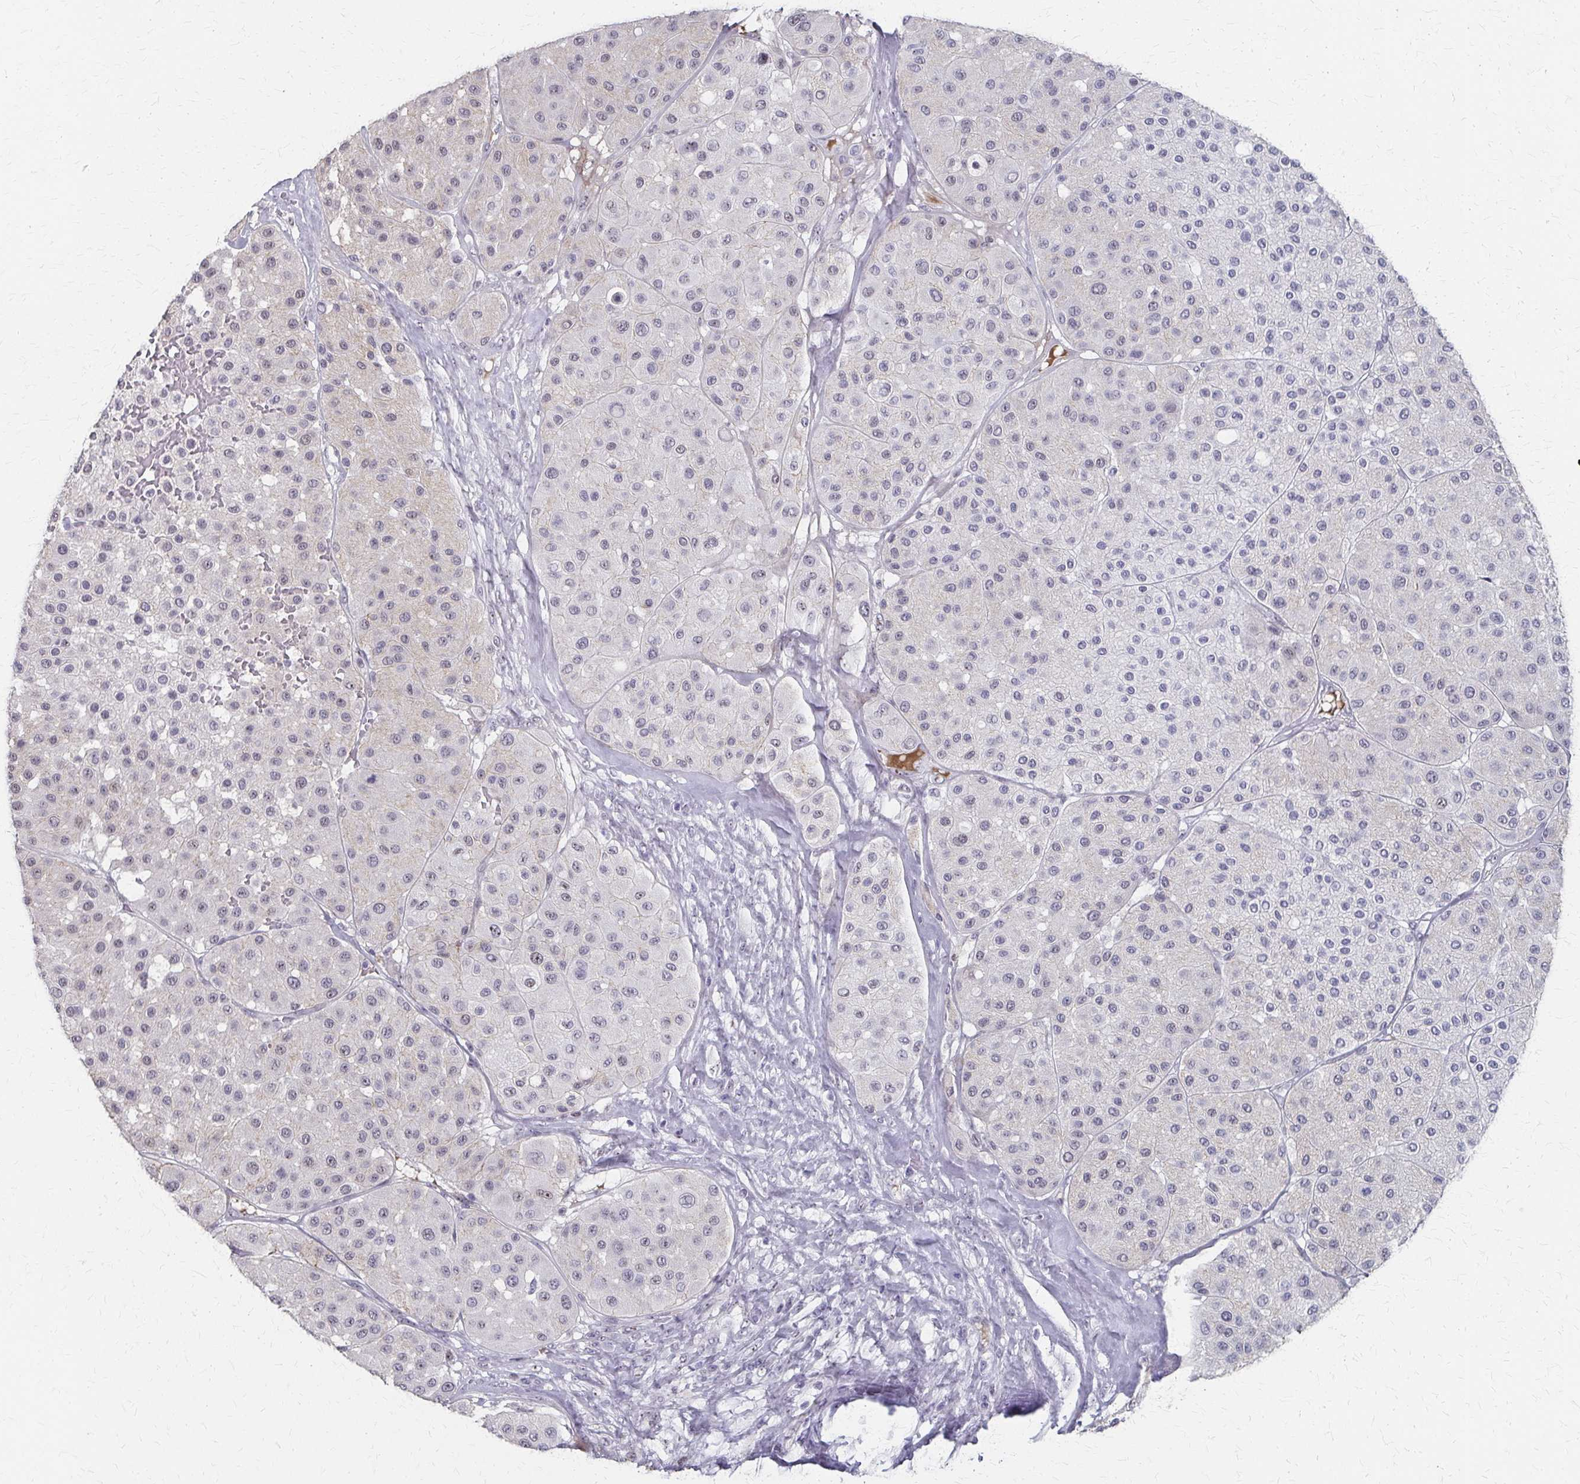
{"staining": {"intensity": "weak", "quantity": "<25%", "location": "nuclear"}, "tissue": "melanoma", "cell_type": "Tumor cells", "image_type": "cancer", "snomed": [{"axis": "morphology", "description": "Malignant melanoma, Metastatic site"}, {"axis": "topography", "description": "Smooth muscle"}], "caption": "Tumor cells are negative for brown protein staining in malignant melanoma (metastatic site).", "gene": "PES1", "patient": {"sex": "male", "age": 41}}